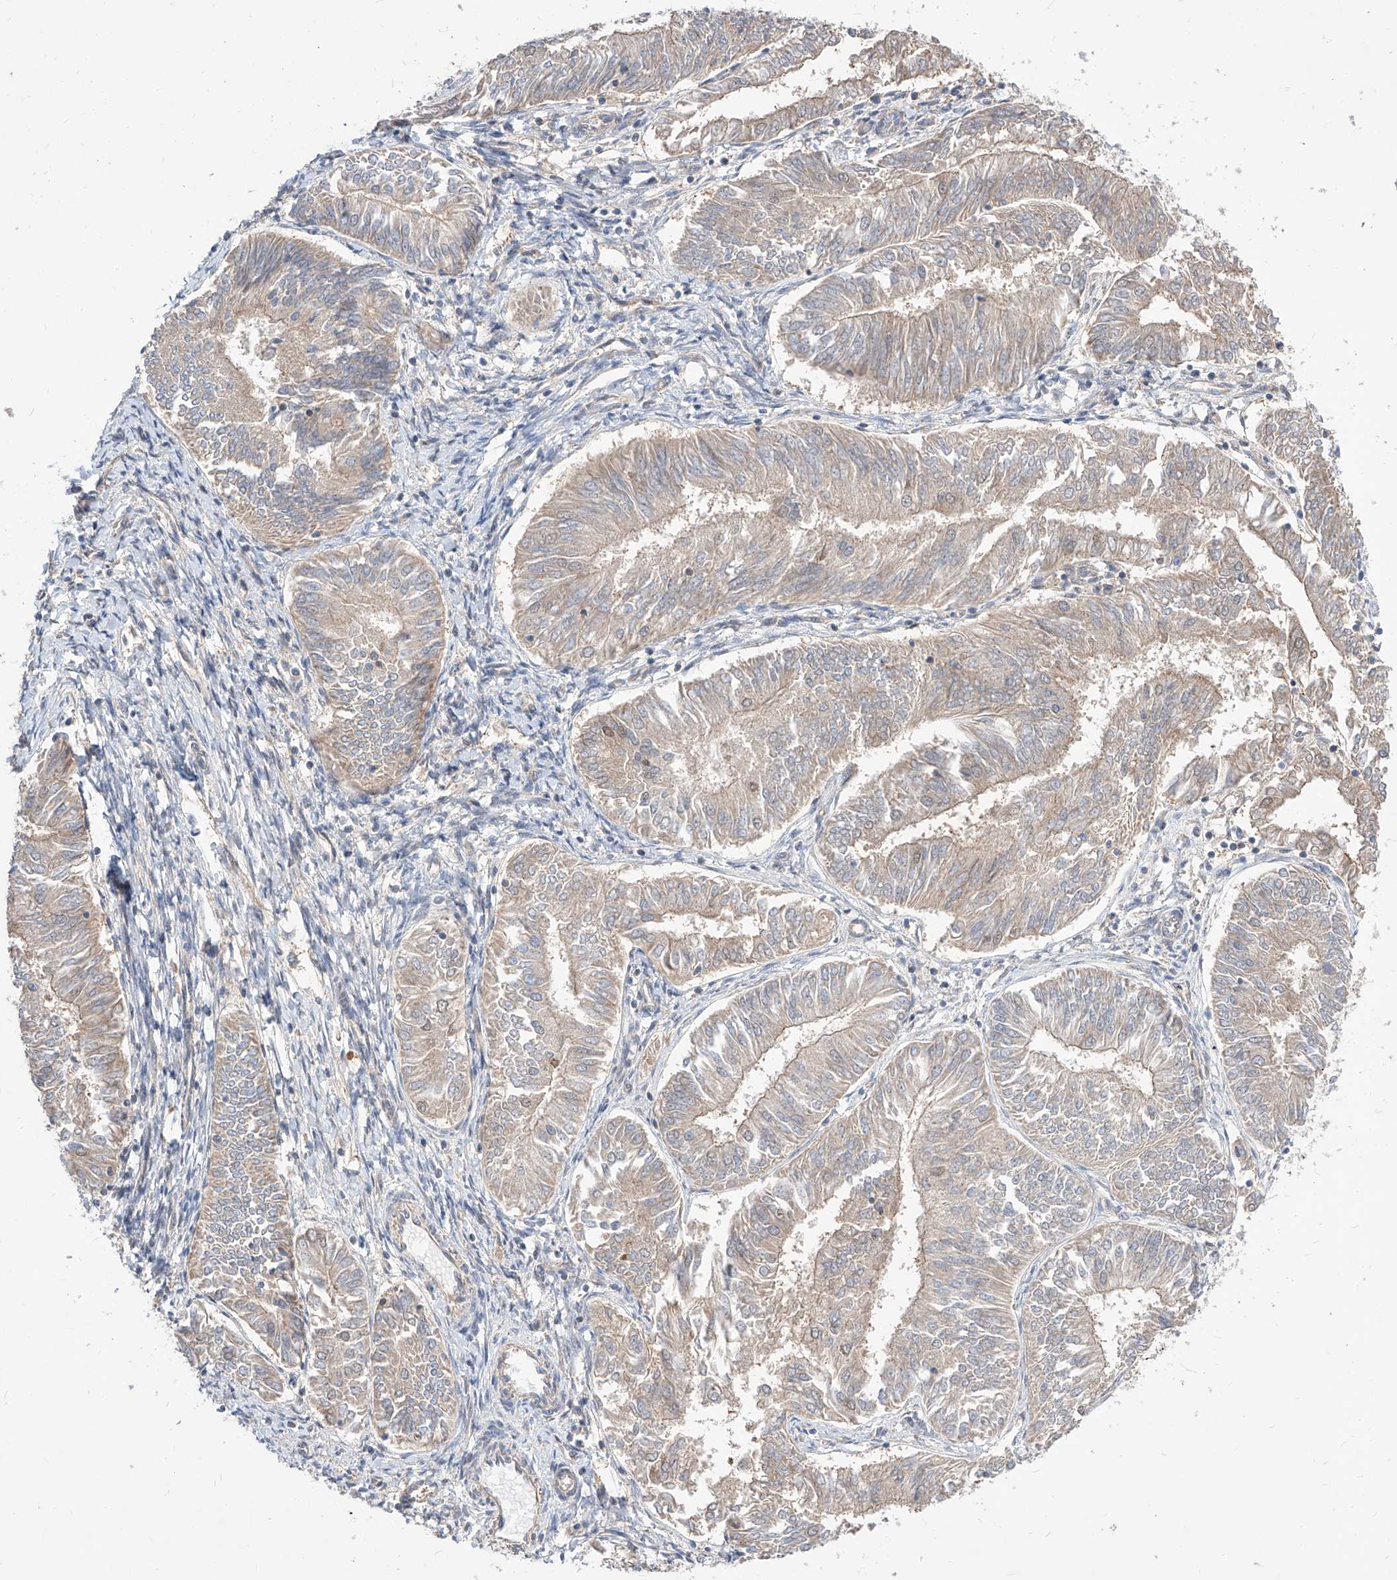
{"staining": {"intensity": "weak", "quantity": "<25%", "location": "cytoplasmic/membranous"}, "tissue": "endometrial cancer", "cell_type": "Tumor cells", "image_type": "cancer", "snomed": [{"axis": "morphology", "description": "Adenocarcinoma, NOS"}, {"axis": "topography", "description": "Endometrium"}], "caption": "Photomicrograph shows no significant protein positivity in tumor cells of endometrial cancer (adenocarcinoma). The staining is performed using DAB (3,3'-diaminobenzidine) brown chromogen with nuclei counter-stained in using hematoxylin.", "gene": "TSNAX", "patient": {"sex": "female", "age": 58}}